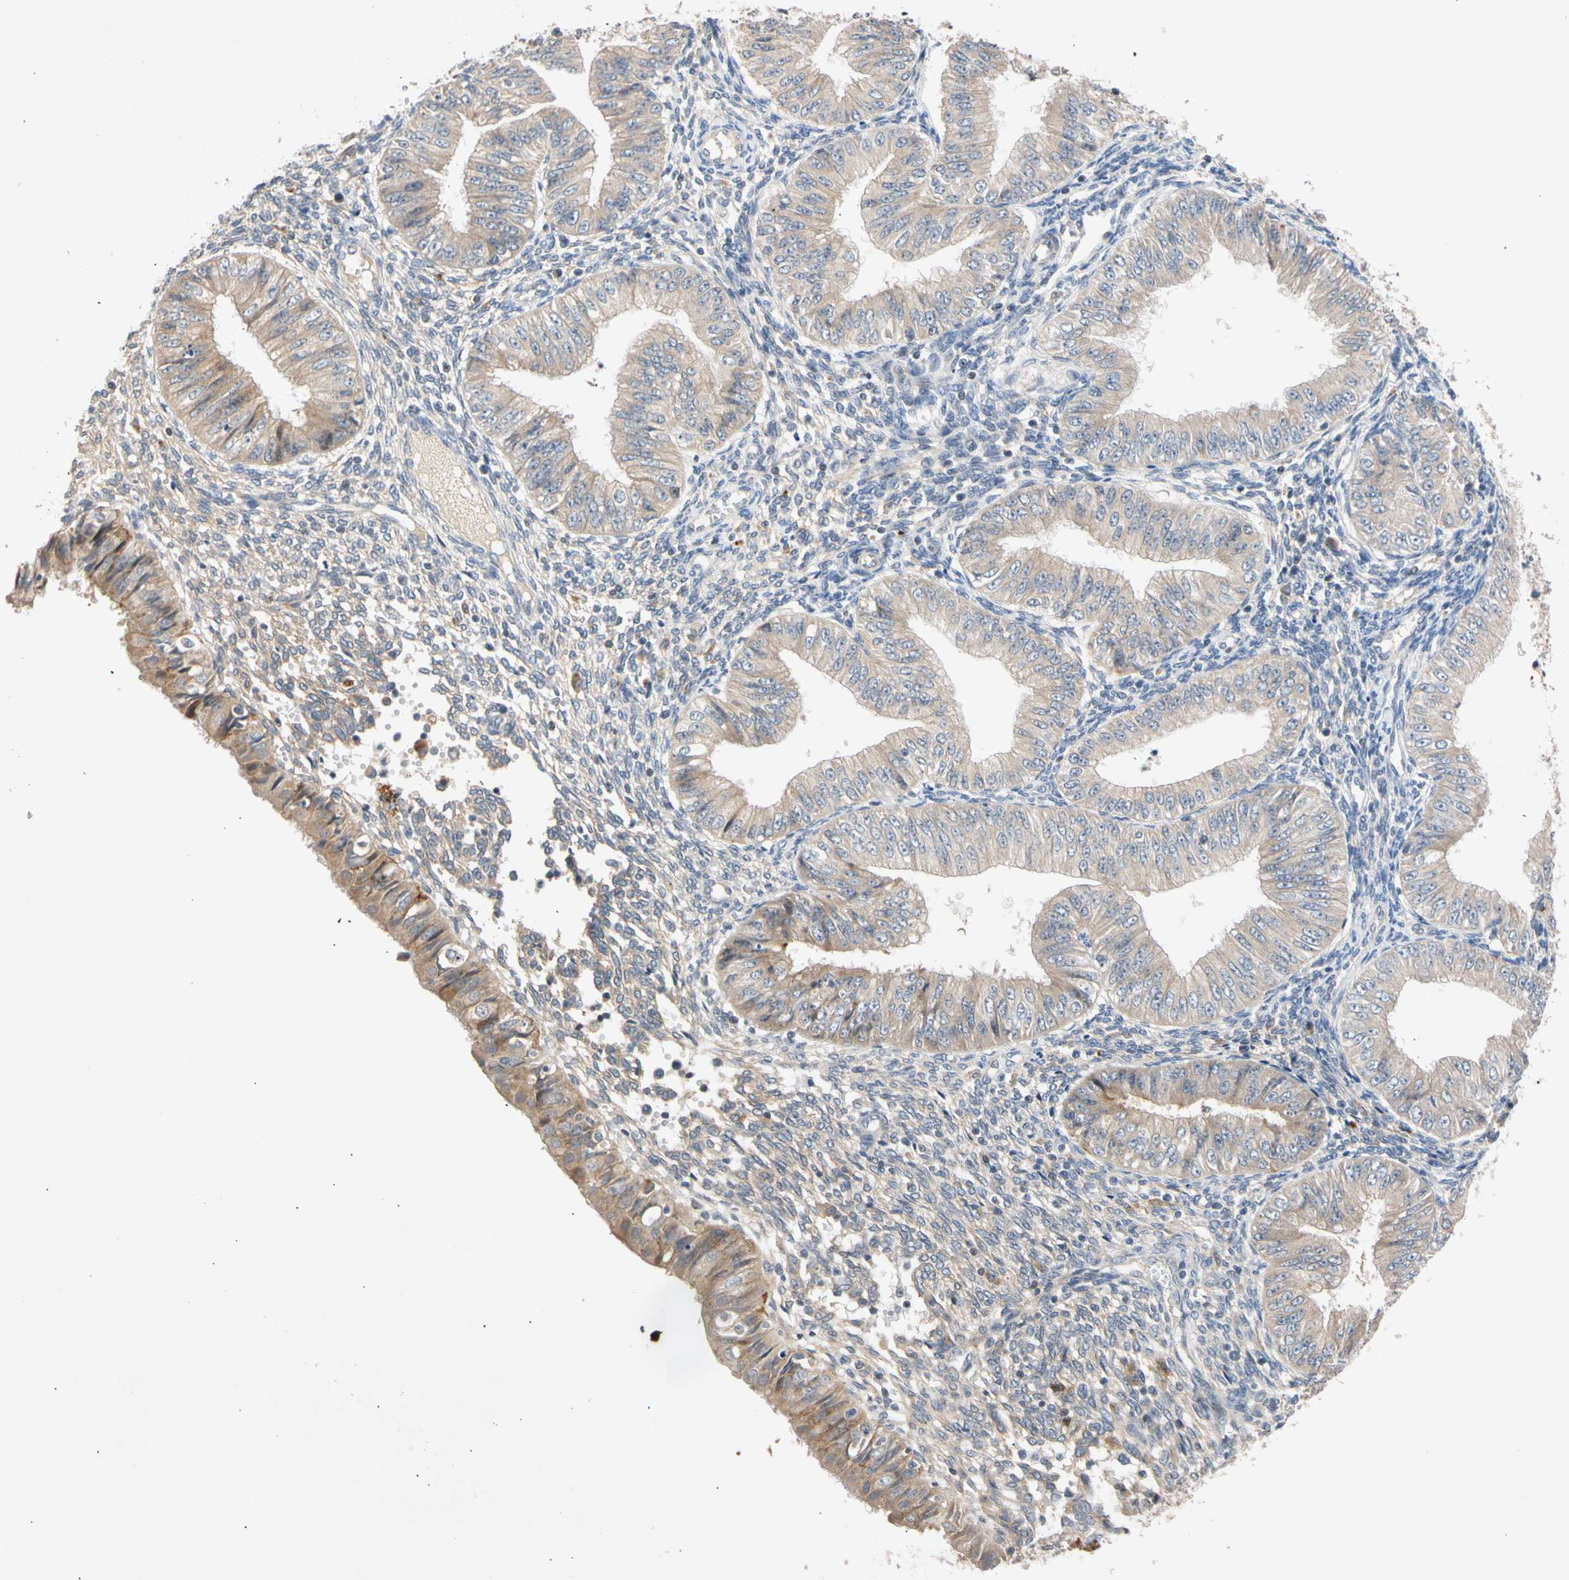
{"staining": {"intensity": "weak", "quantity": ">75%", "location": "cytoplasmic/membranous"}, "tissue": "endometrial cancer", "cell_type": "Tumor cells", "image_type": "cancer", "snomed": [{"axis": "morphology", "description": "Normal tissue, NOS"}, {"axis": "morphology", "description": "Adenocarcinoma, NOS"}, {"axis": "topography", "description": "Endometrium"}], "caption": "Tumor cells display low levels of weak cytoplasmic/membranous staining in approximately >75% of cells in endometrial cancer. The protein of interest is stained brown, and the nuclei are stained in blue (DAB (3,3'-diaminobenzidine) IHC with brightfield microscopy, high magnification).", "gene": "CNST", "patient": {"sex": "female", "age": 53}}